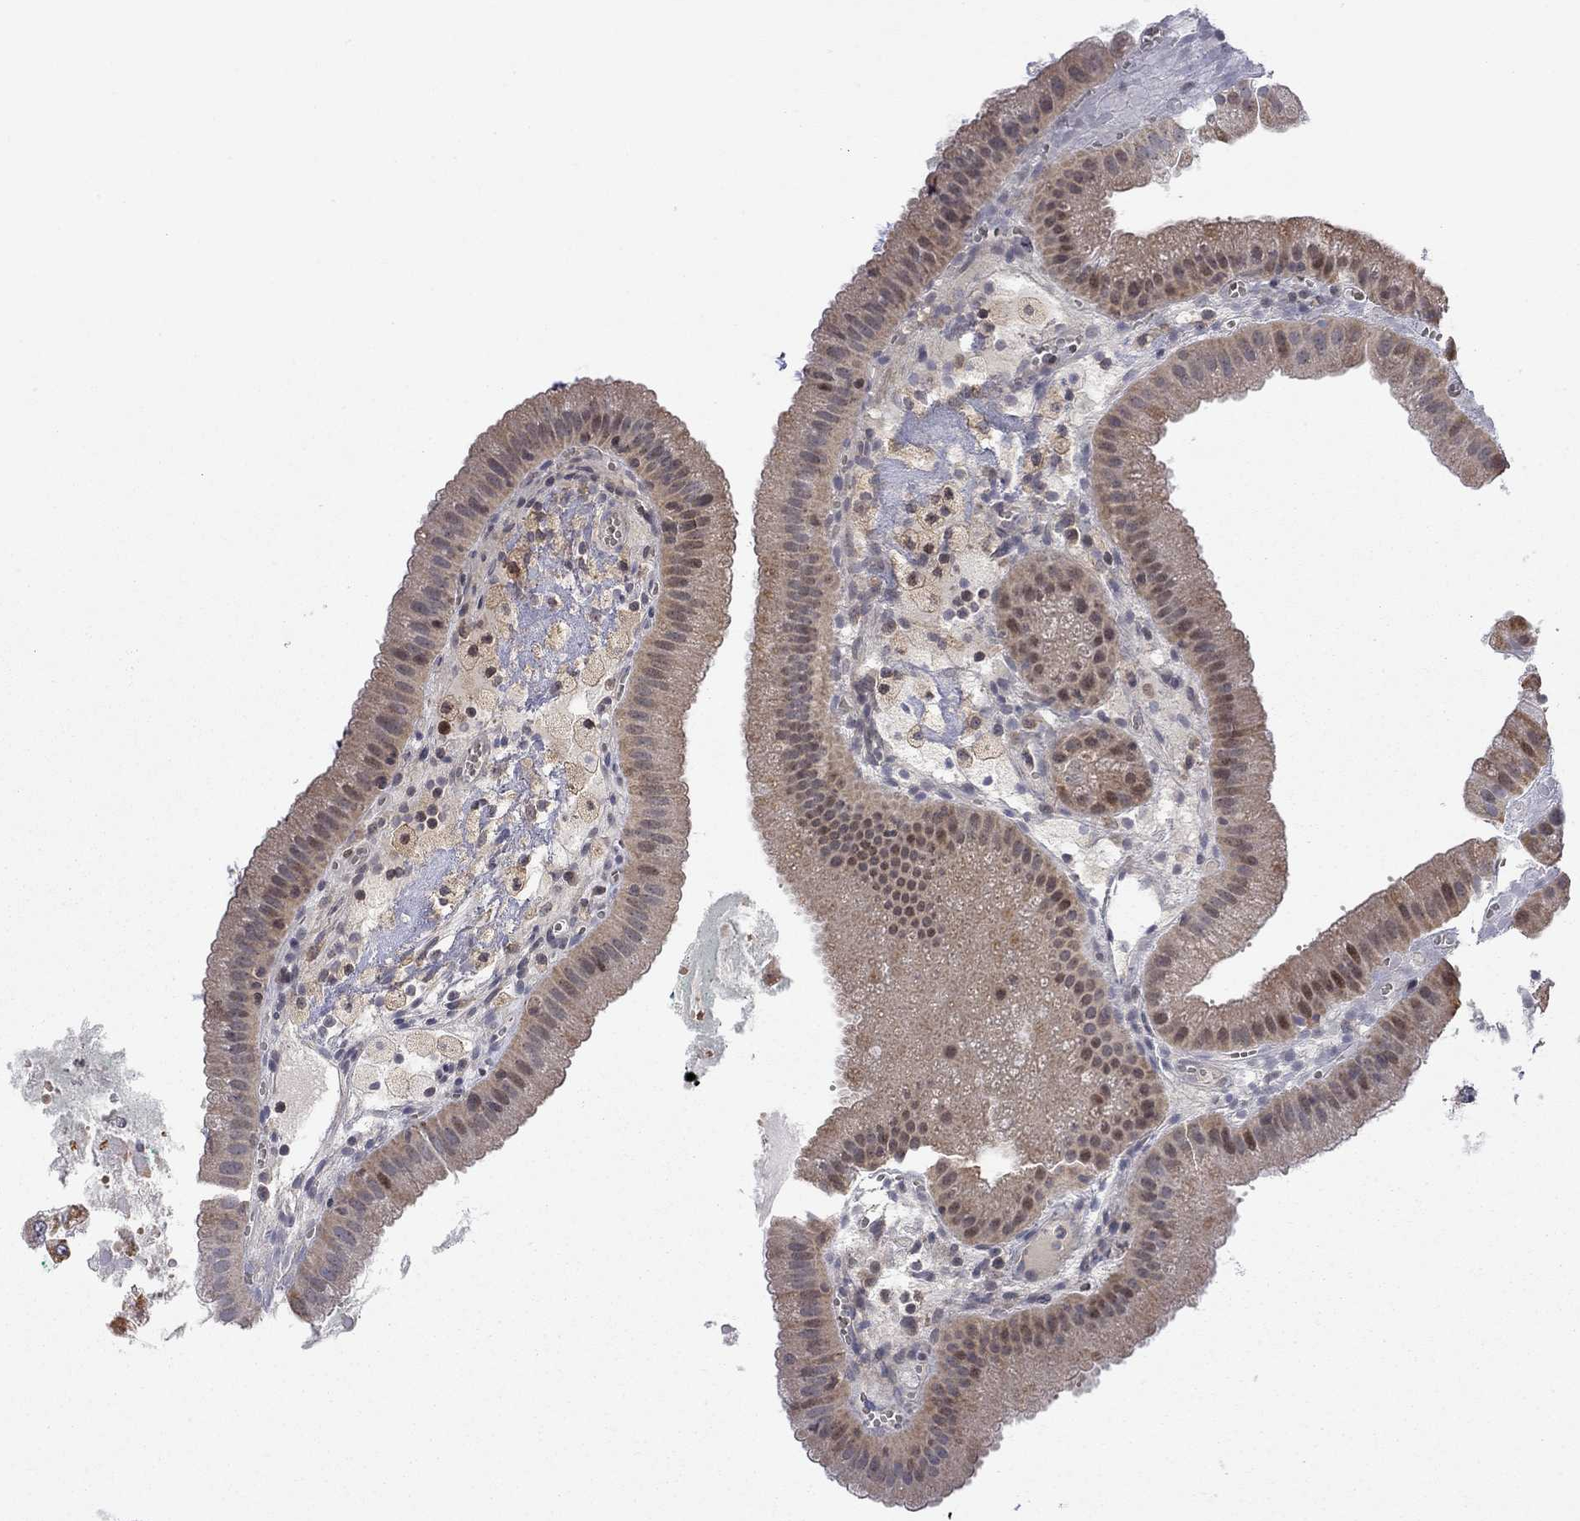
{"staining": {"intensity": "moderate", "quantity": "25%-75%", "location": "cytoplasmic/membranous"}, "tissue": "gallbladder", "cell_type": "Glandular cells", "image_type": "normal", "snomed": [{"axis": "morphology", "description": "Normal tissue, NOS"}, {"axis": "topography", "description": "Gallbladder"}], "caption": "Brown immunohistochemical staining in normal gallbladder exhibits moderate cytoplasmic/membranous positivity in about 25%-75% of glandular cells.", "gene": "TDP1", "patient": {"sex": "male", "age": 67}}